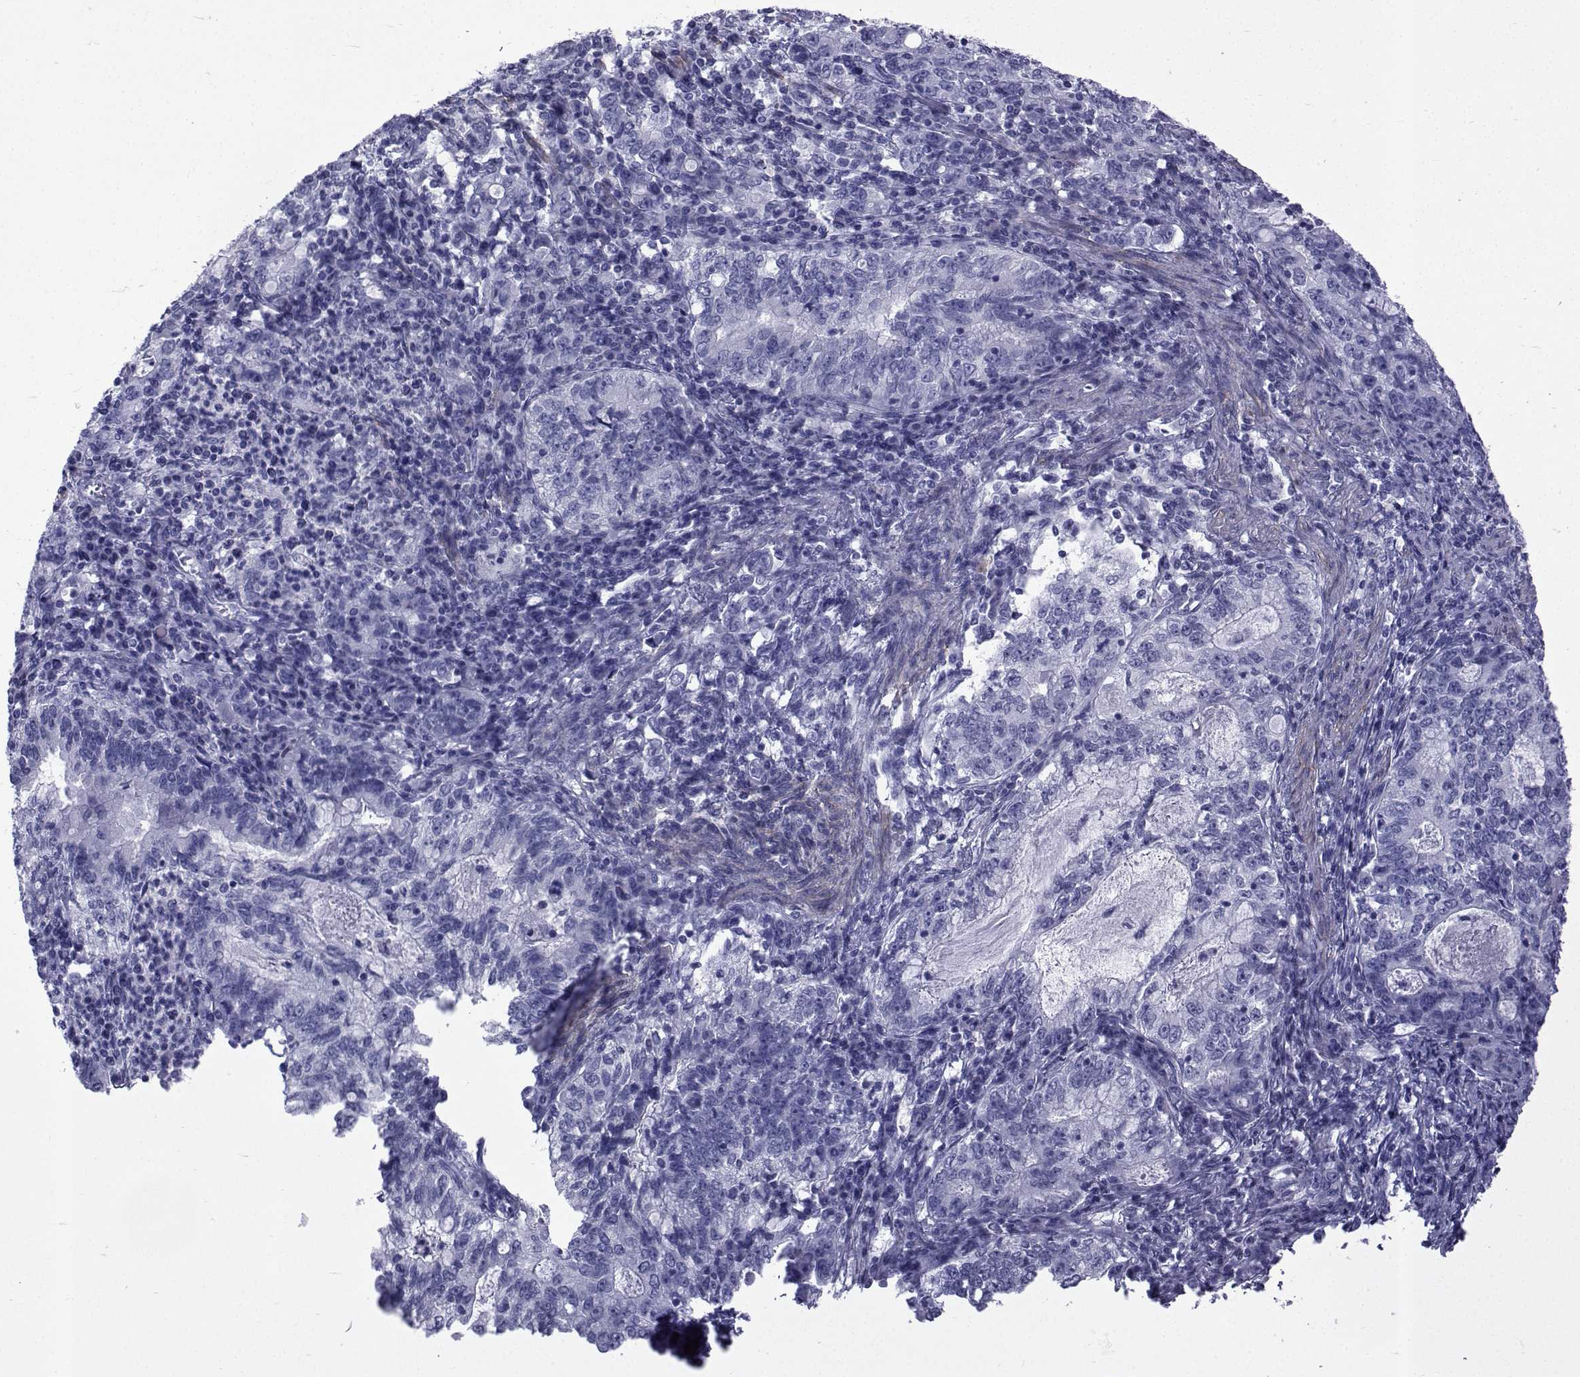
{"staining": {"intensity": "negative", "quantity": "none", "location": "none"}, "tissue": "stomach cancer", "cell_type": "Tumor cells", "image_type": "cancer", "snomed": [{"axis": "morphology", "description": "Adenocarcinoma, NOS"}, {"axis": "topography", "description": "Stomach, lower"}], "caption": "Photomicrograph shows no protein positivity in tumor cells of stomach adenocarcinoma tissue.", "gene": "SPANXD", "patient": {"sex": "female", "age": 72}}